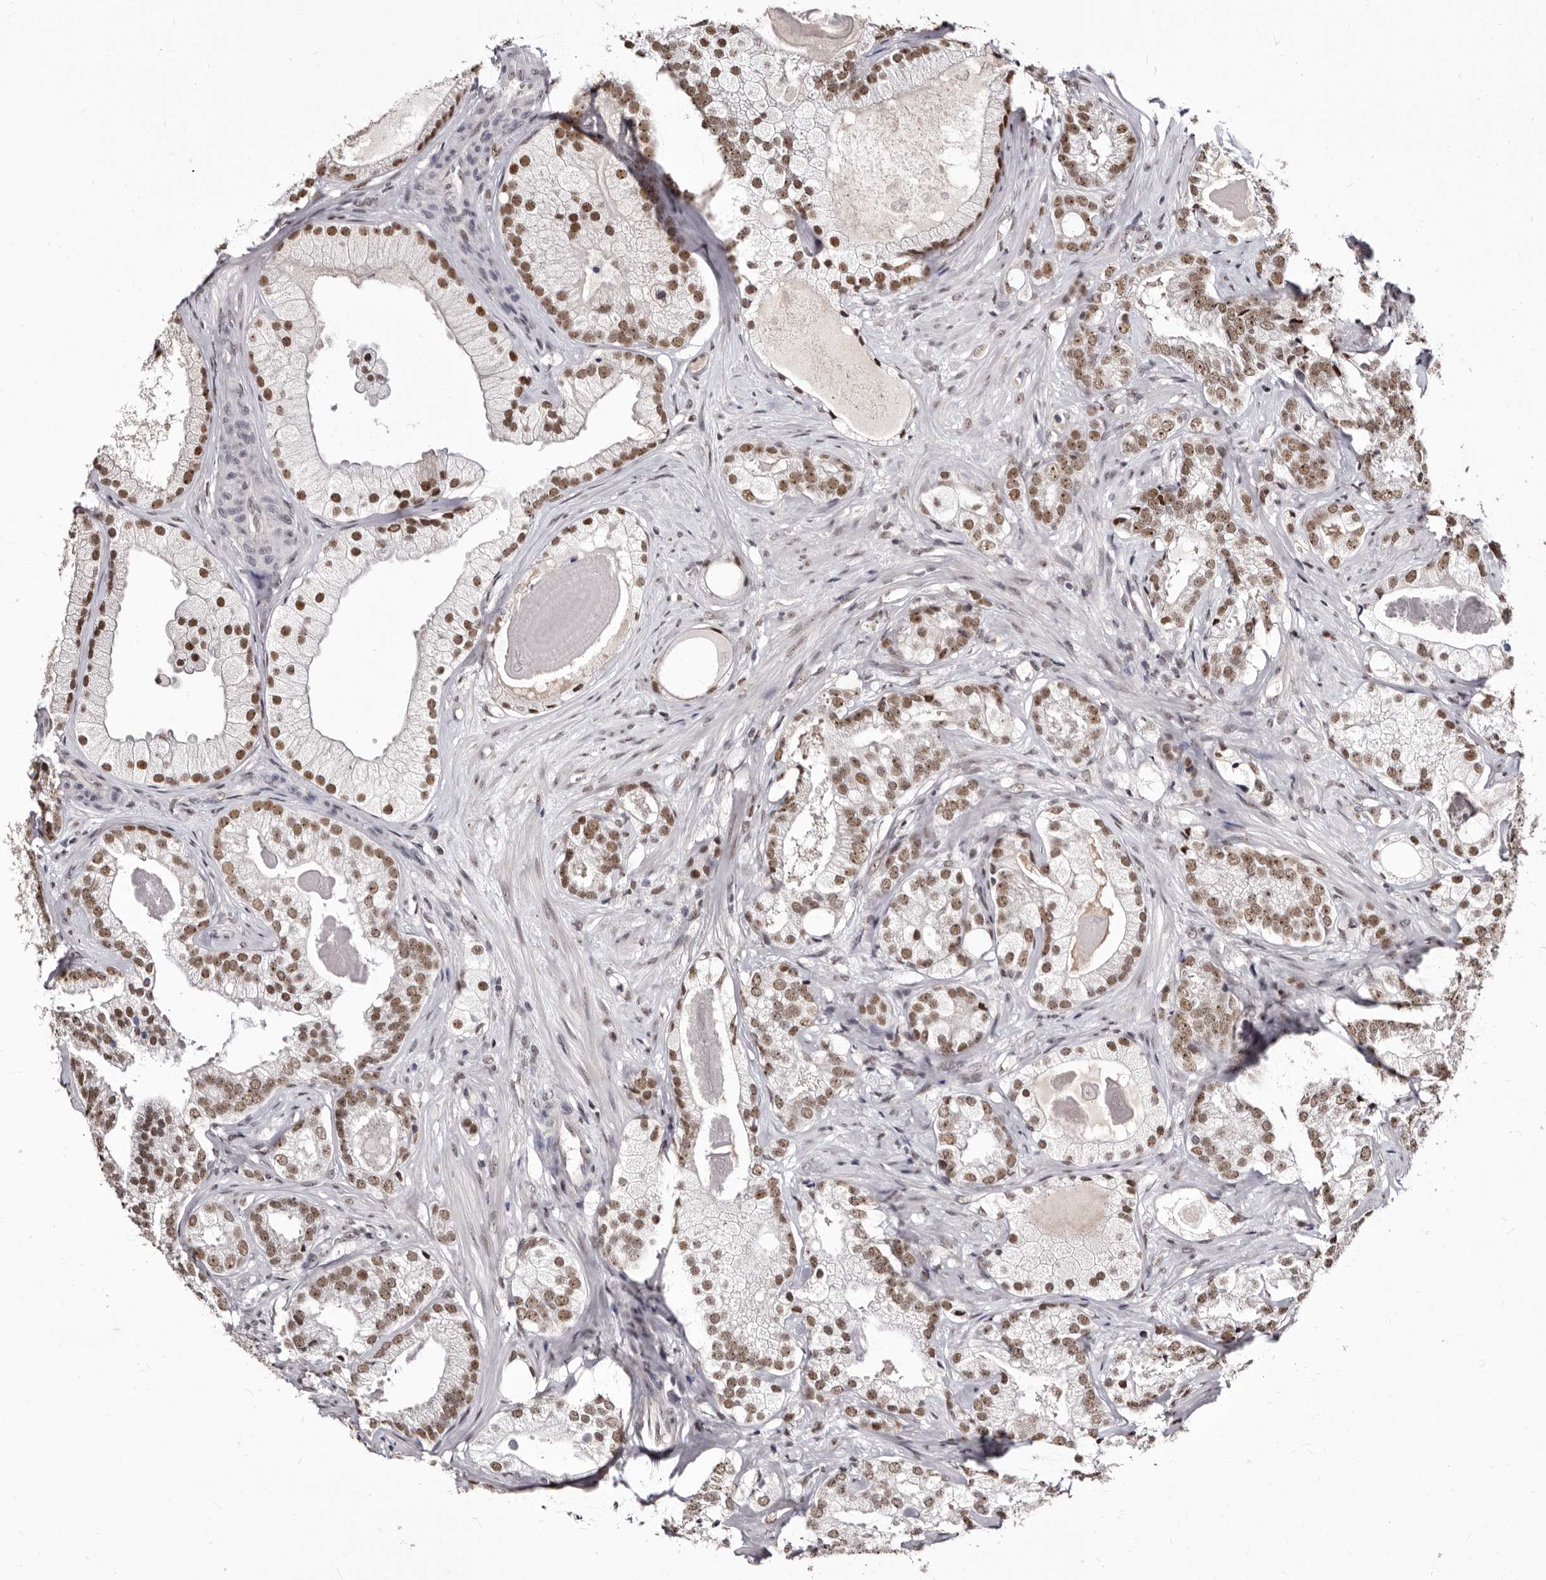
{"staining": {"intensity": "moderate", "quantity": ">75%", "location": "nuclear"}, "tissue": "prostate cancer", "cell_type": "Tumor cells", "image_type": "cancer", "snomed": [{"axis": "morphology", "description": "Normal morphology"}, {"axis": "morphology", "description": "Adenocarcinoma, Low grade"}, {"axis": "topography", "description": "Prostate"}], "caption": "Prostate low-grade adenocarcinoma was stained to show a protein in brown. There is medium levels of moderate nuclear expression in approximately >75% of tumor cells.", "gene": "ANAPC11", "patient": {"sex": "male", "age": 72}}